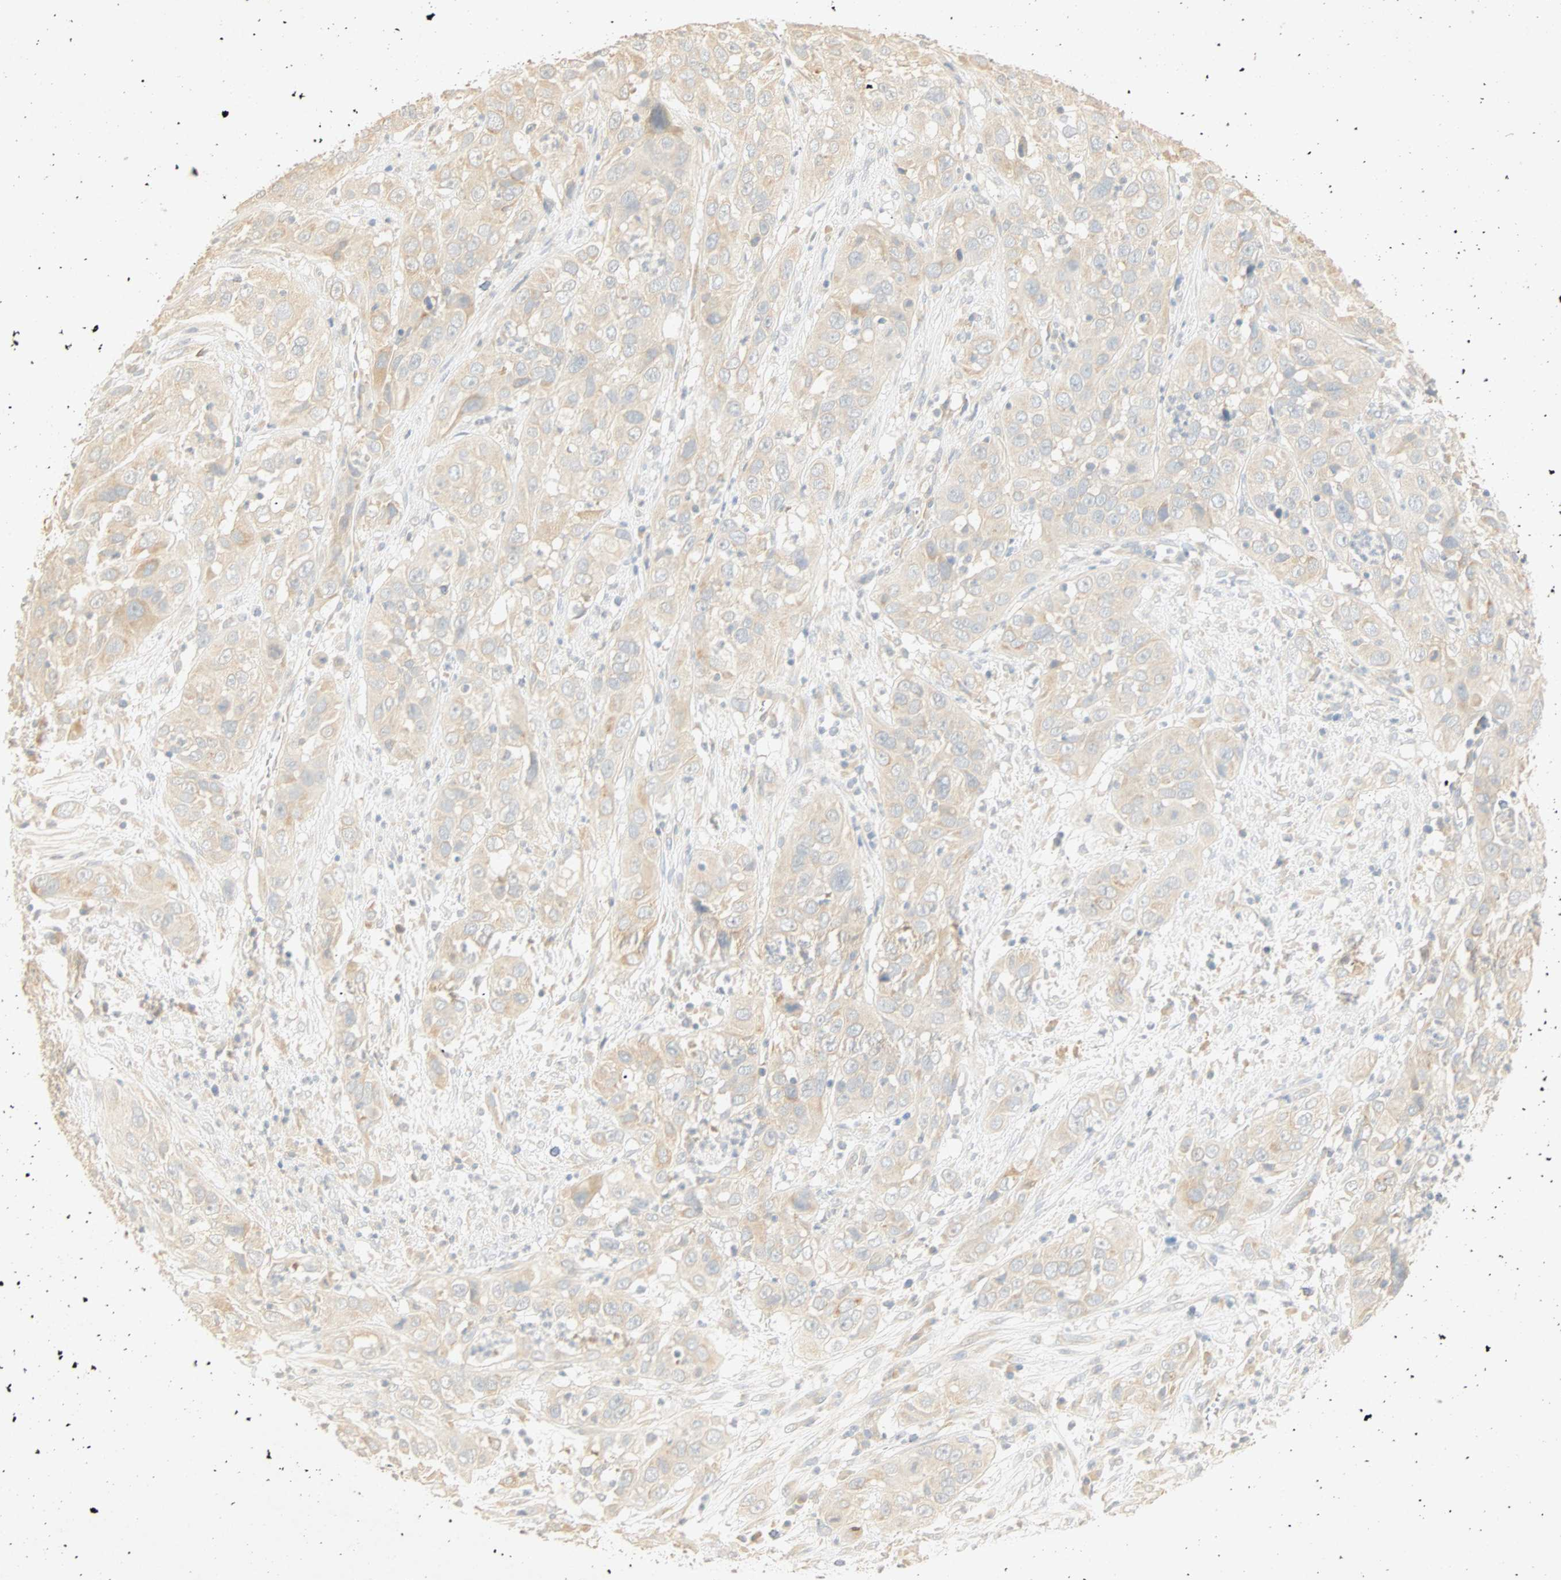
{"staining": {"intensity": "weak", "quantity": "25%-75%", "location": "cytoplasmic/membranous"}, "tissue": "cervical cancer", "cell_type": "Tumor cells", "image_type": "cancer", "snomed": [{"axis": "morphology", "description": "Squamous cell carcinoma, NOS"}, {"axis": "topography", "description": "Cervix"}], "caption": "An immunohistochemistry image of tumor tissue is shown. Protein staining in brown highlights weak cytoplasmic/membranous positivity in squamous cell carcinoma (cervical) within tumor cells. The protein of interest is stained brown, and the nuclei are stained in blue (DAB IHC with brightfield microscopy, high magnification).", "gene": "SELENBP1", "patient": {"sex": "female", "age": 32}}